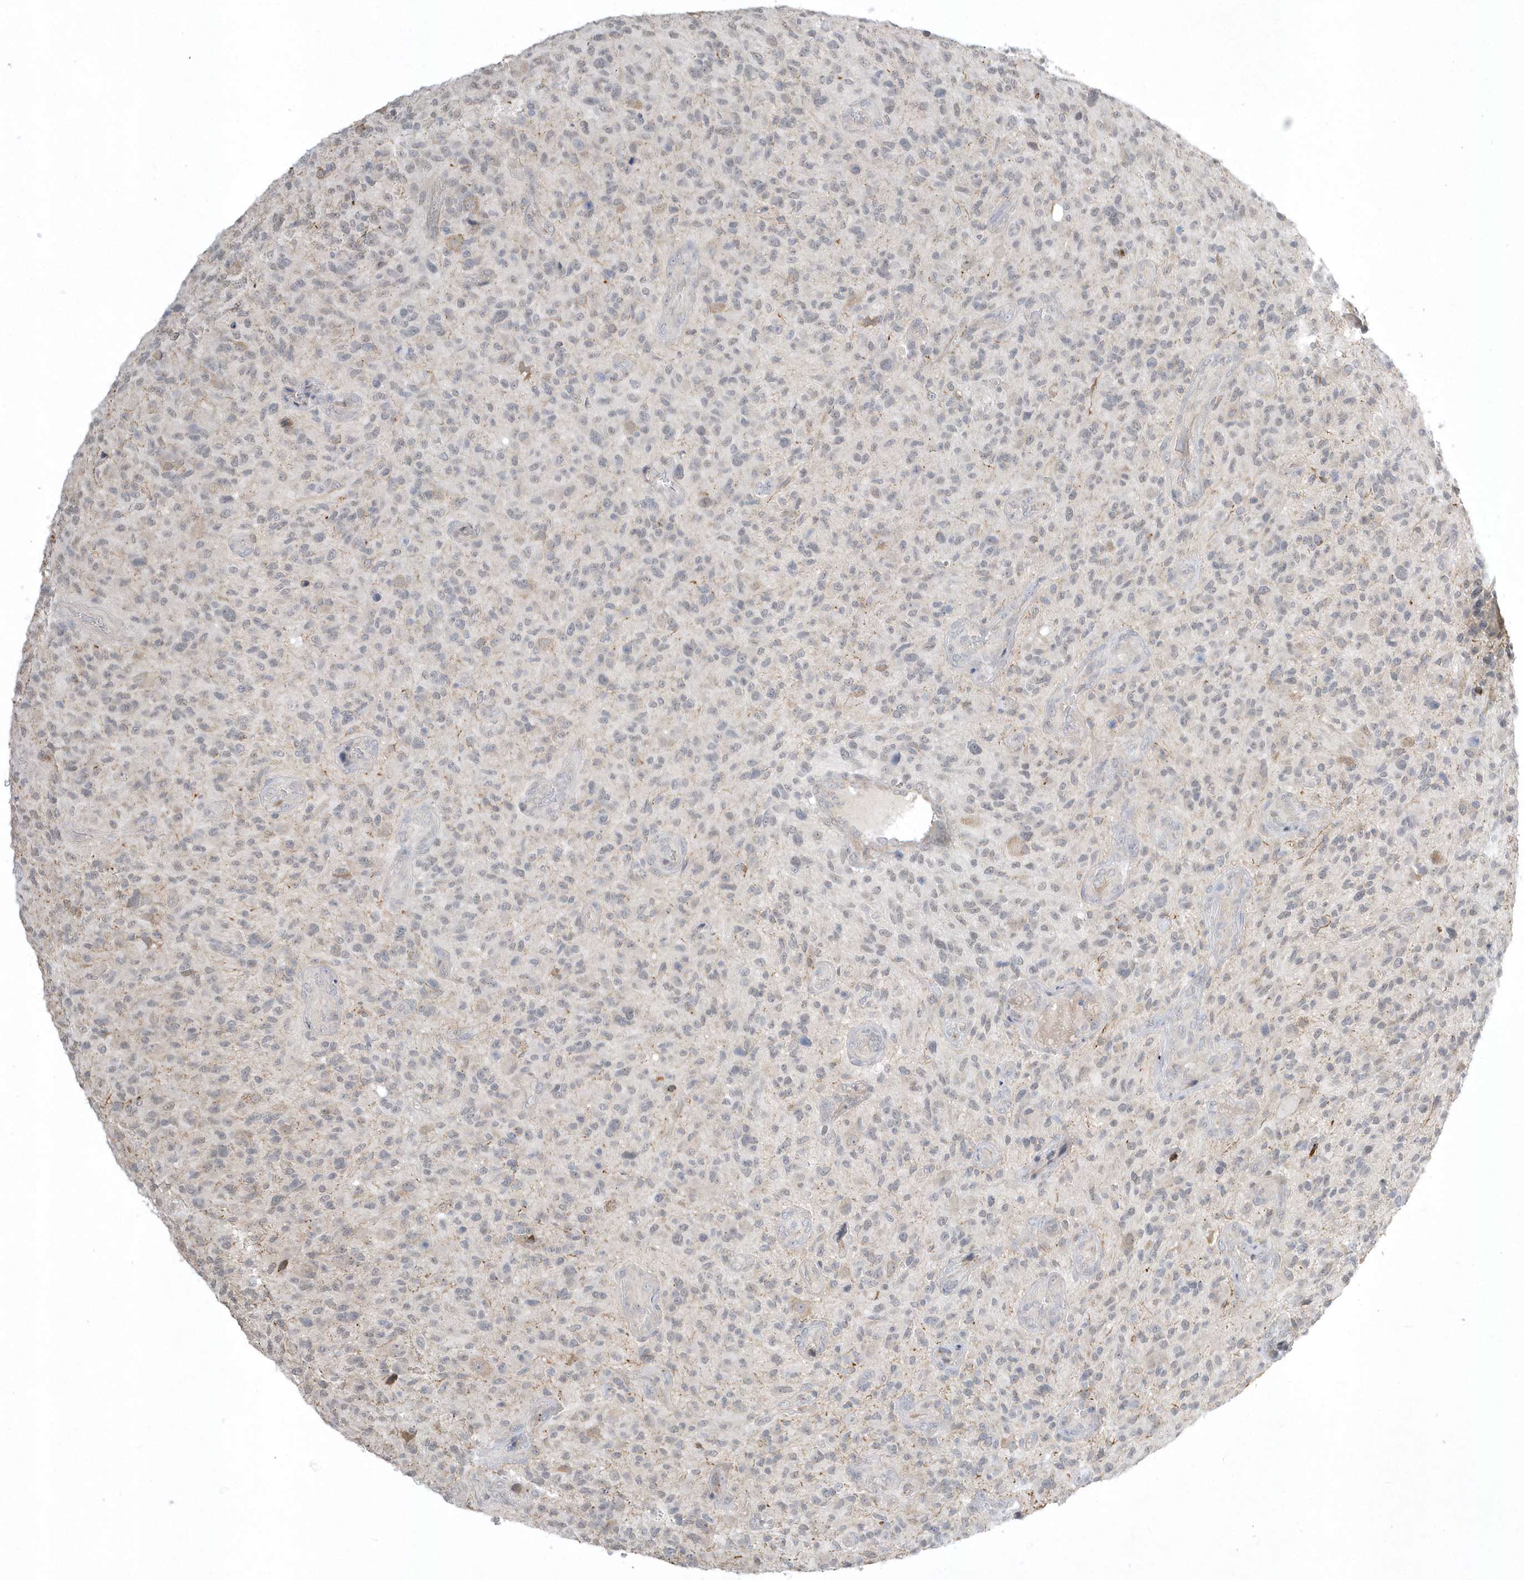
{"staining": {"intensity": "negative", "quantity": "none", "location": "none"}, "tissue": "glioma", "cell_type": "Tumor cells", "image_type": "cancer", "snomed": [{"axis": "morphology", "description": "Glioma, malignant, High grade"}, {"axis": "topography", "description": "Brain"}], "caption": "The photomicrograph shows no significant expression in tumor cells of malignant glioma (high-grade).", "gene": "ZC3H12D", "patient": {"sex": "male", "age": 47}}